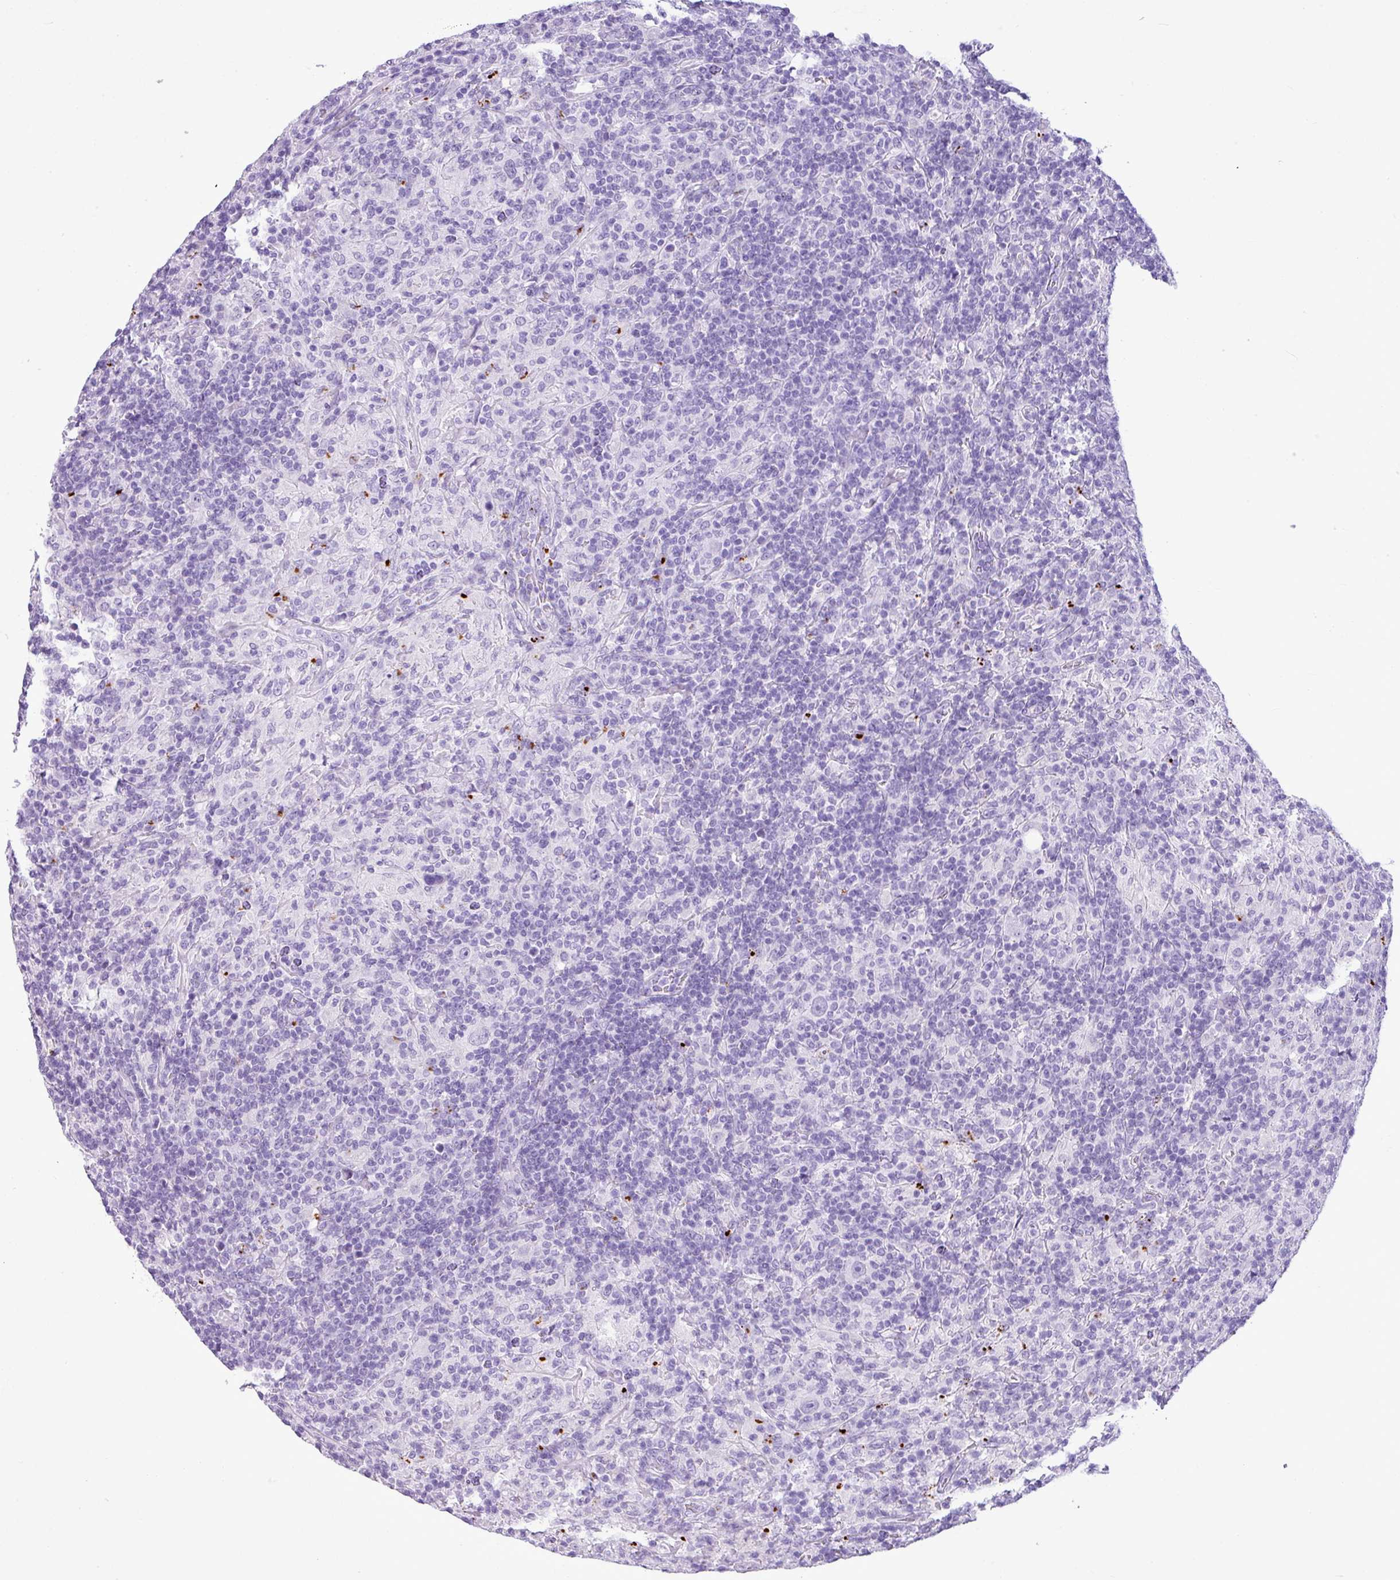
{"staining": {"intensity": "negative", "quantity": "none", "location": "none"}, "tissue": "lymphoma", "cell_type": "Tumor cells", "image_type": "cancer", "snomed": [{"axis": "morphology", "description": "Hodgkin's disease, NOS"}, {"axis": "topography", "description": "Lymph node"}], "caption": "High power microscopy image of an IHC photomicrograph of lymphoma, revealing no significant expression in tumor cells.", "gene": "IL17A", "patient": {"sex": "male", "age": 70}}